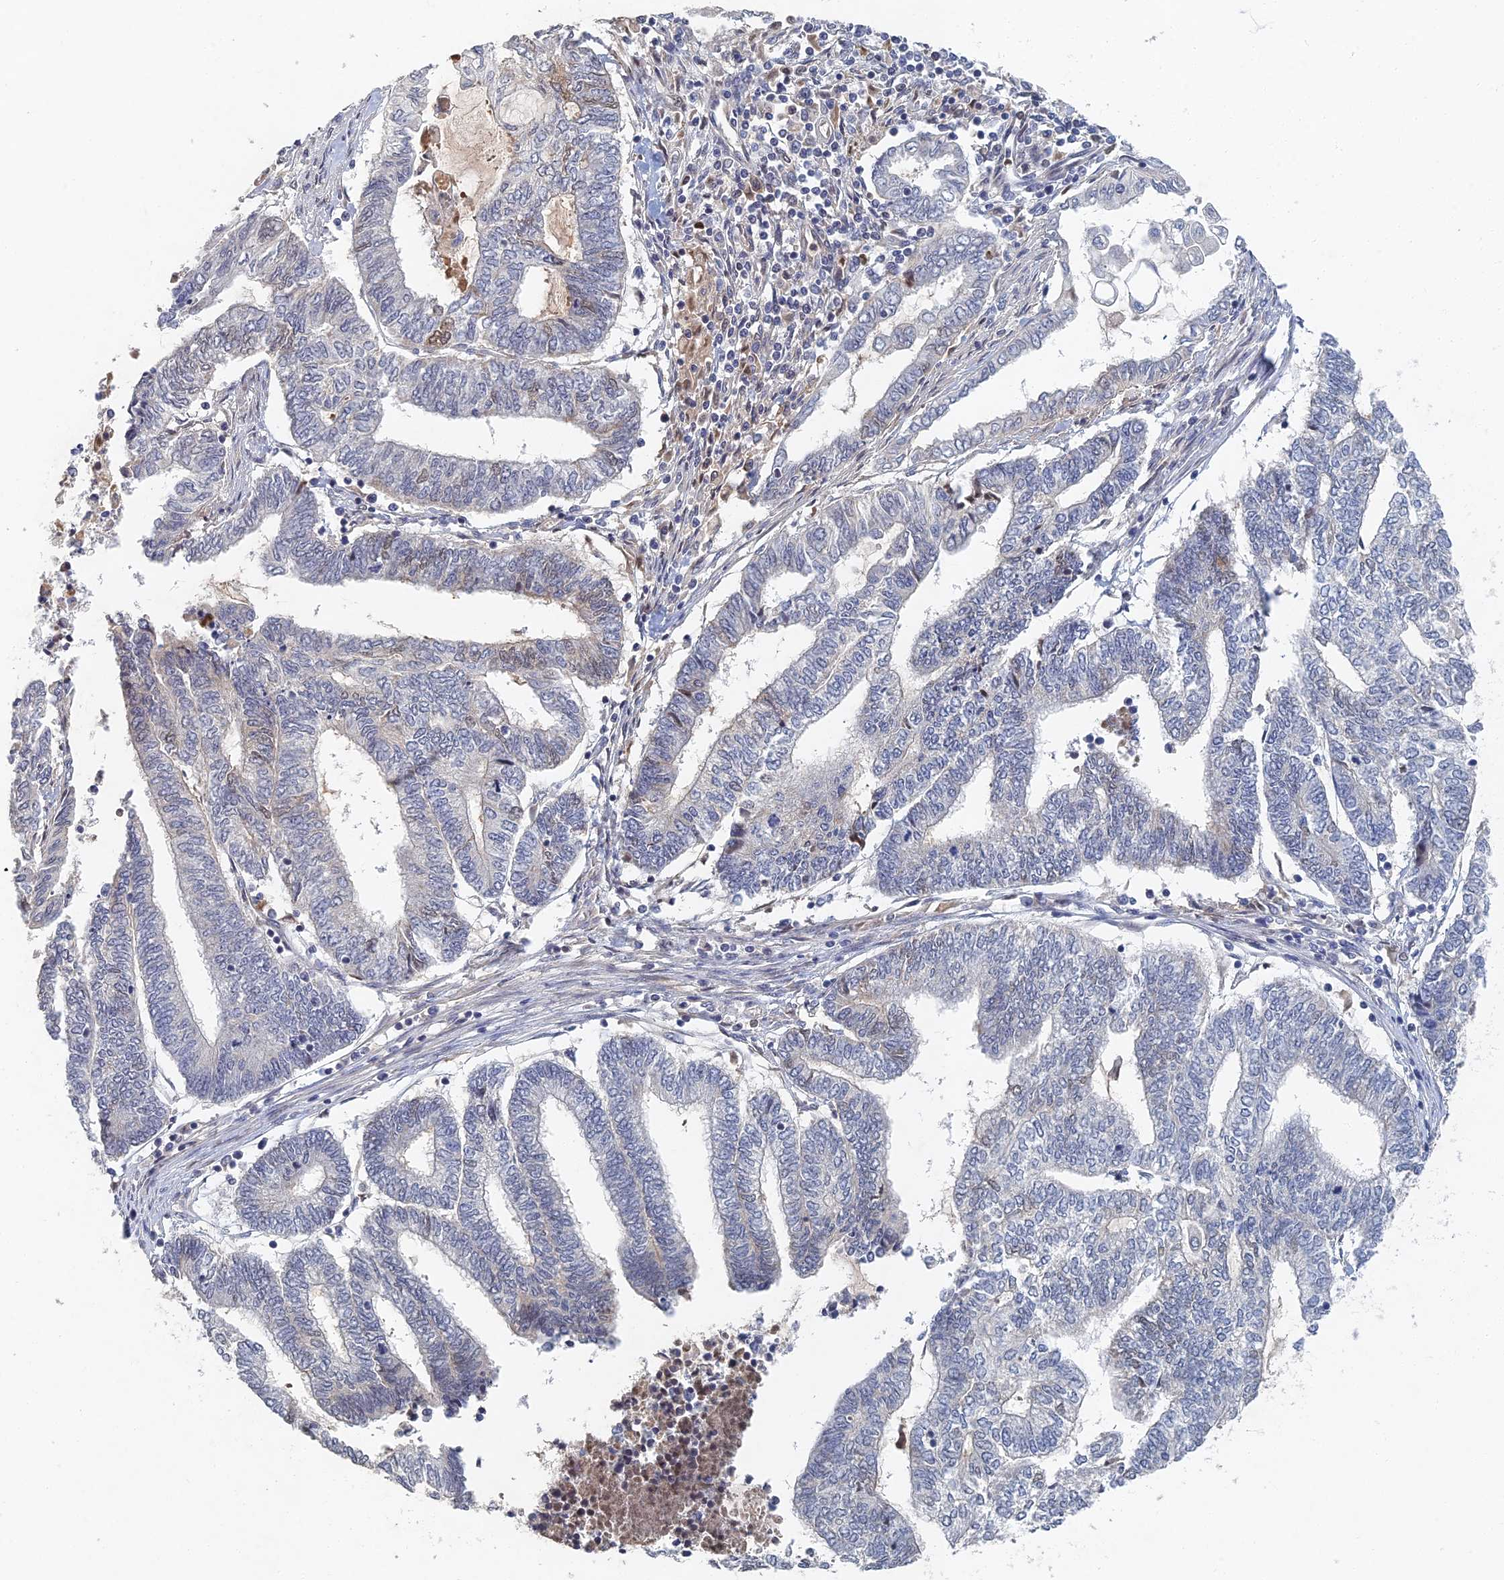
{"staining": {"intensity": "negative", "quantity": "none", "location": "none"}, "tissue": "endometrial cancer", "cell_type": "Tumor cells", "image_type": "cancer", "snomed": [{"axis": "morphology", "description": "Adenocarcinoma, NOS"}, {"axis": "topography", "description": "Uterus"}, {"axis": "topography", "description": "Endometrium"}], "caption": "The immunohistochemistry photomicrograph has no significant staining in tumor cells of endometrial adenocarcinoma tissue.", "gene": "GNA15", "patient": {"sex": "female", "age": 70}}